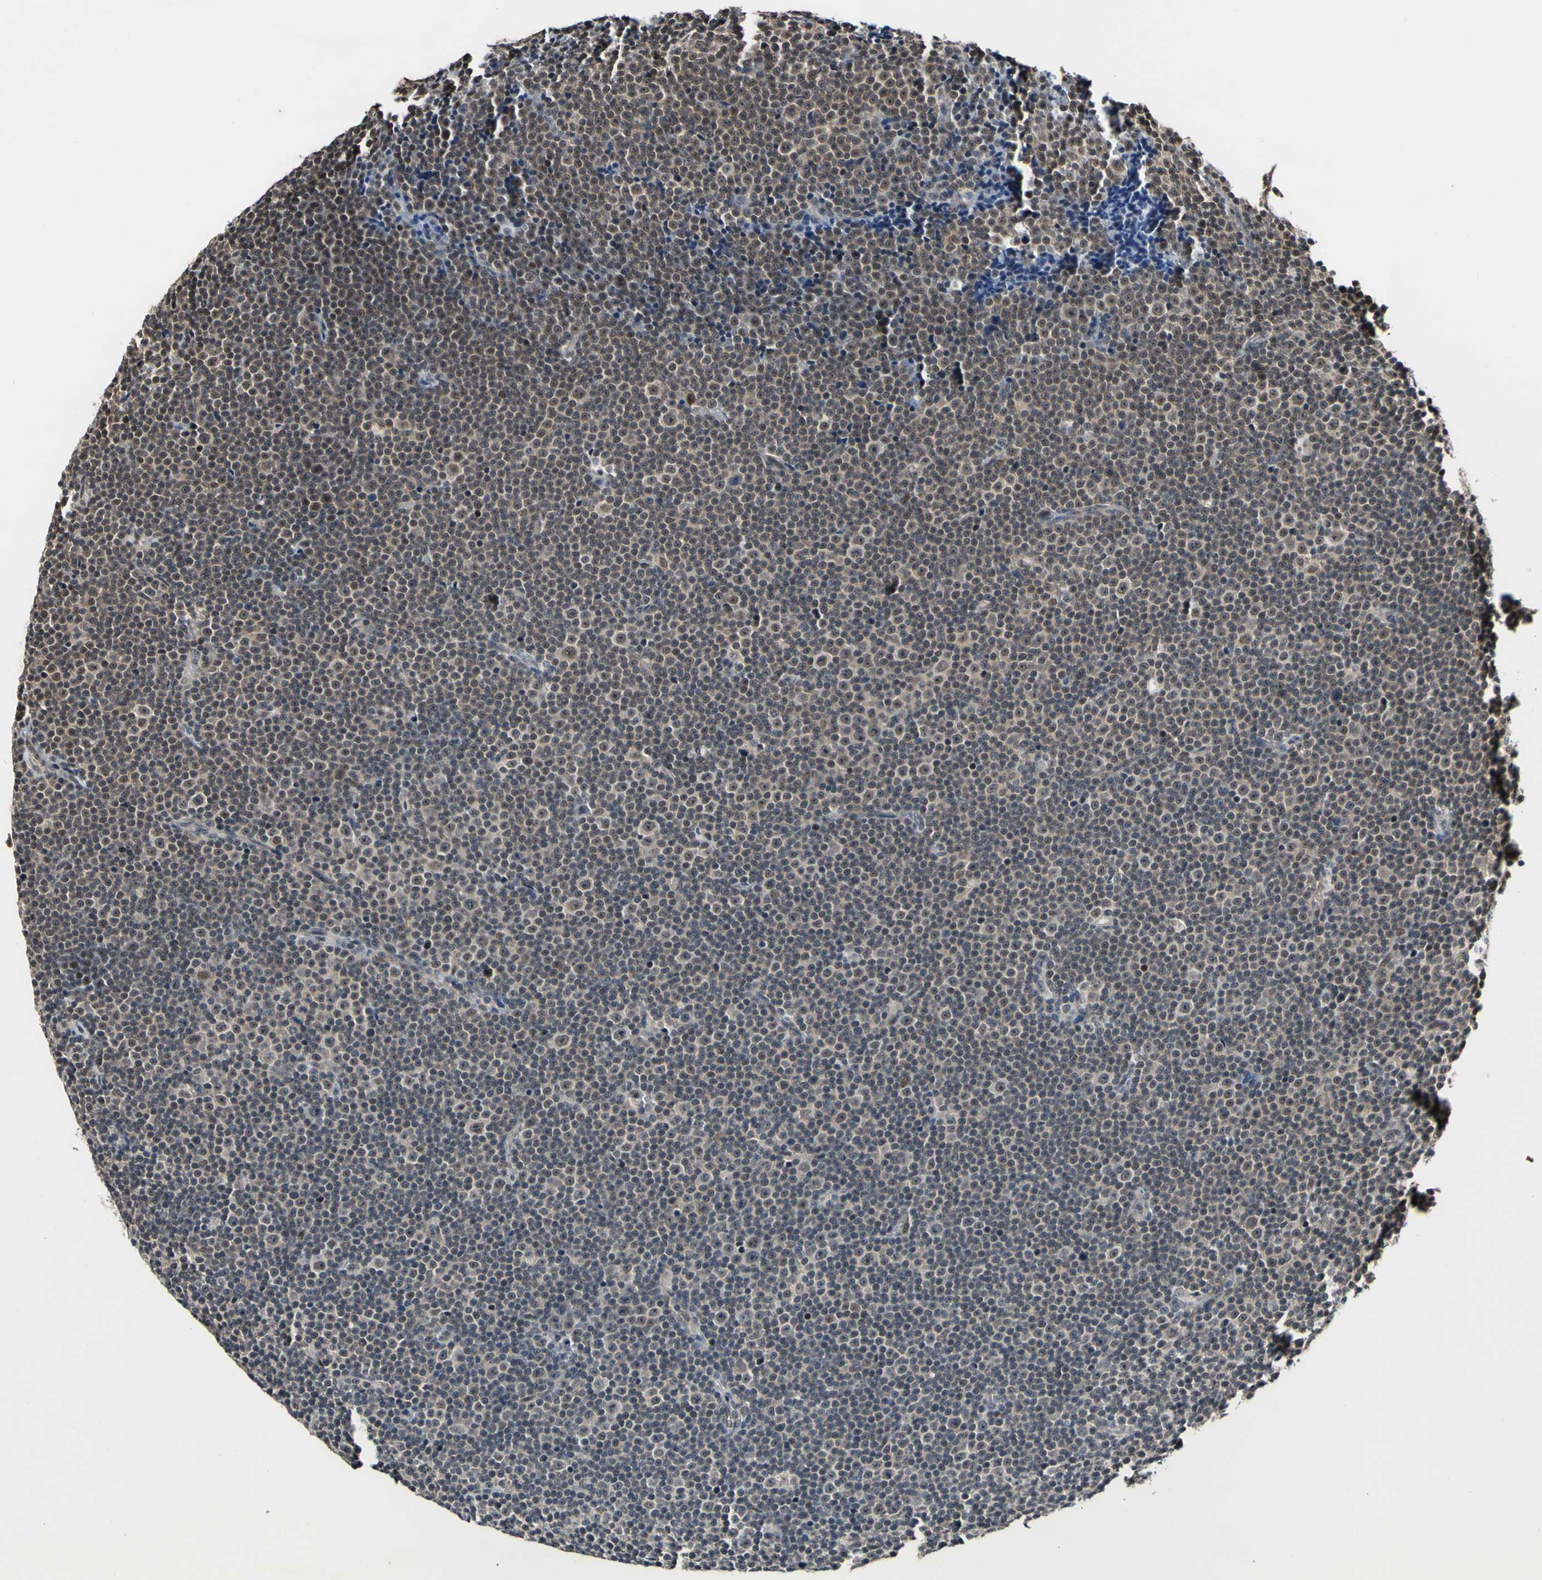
{"staining": {"intensity": "weak", "quantity": ">75%", "location": "cytoplasmic/membranous,nuclear"}, "tissue": "lymphoma", "cell_type": "Tumor cells", "image_type": "cancer", "snomed": [{"axis": "morphology", "description": "Malignant lymphoma, non-Hodgkin's type, Low grade"}, {"axis": "topography", "description": "Lymph node"}], "caption": "Protein staining of low-grade malignant lymphoma, non-Hodgkin's type tissue exhibits weak cytoplasmic/membranous and nuclear expression in approximately >75% of tumor cells. Nuclei are stained in blue.", "gene": "PSMD10", "patient": {"sex": "female", "age": 67}}